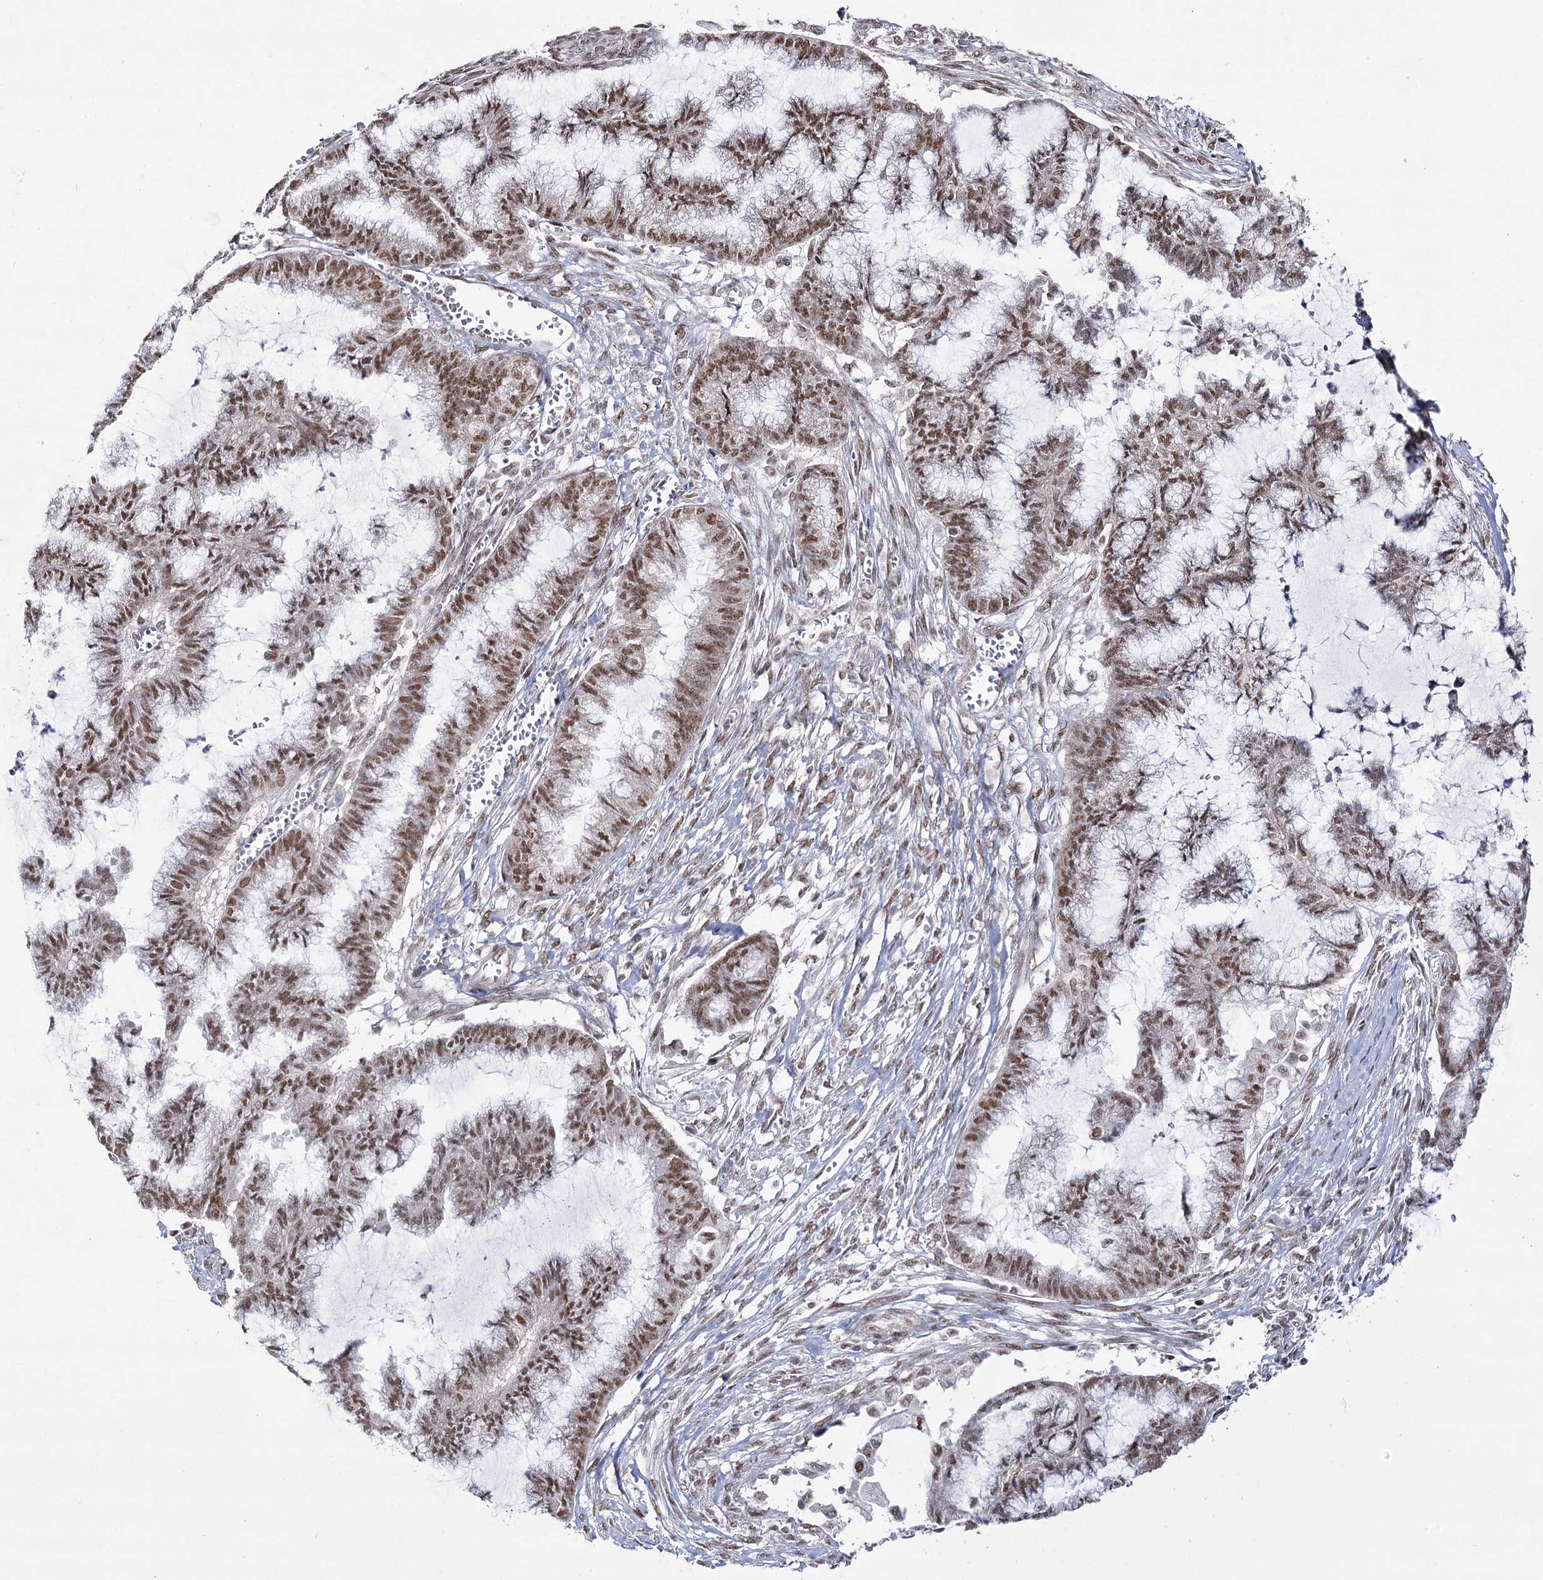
{"staining": {"intensity": "moderate", "quantity": ">75%", "location": "nuclear"}, "tissue": "endometrial cancer", "cell_type": "Tumor cells", "image_type": "cancer", "snomed": [{"axis": "morphology", "description": "Adenocarcinoma, NOS"}, {"axis": "topography", "description": "Endometrium"}], "caption": "Tumor cells exhibit medium levels of moderate nuclear expression in approximately >75% of cells in endometrial cancer (adenocarcinoma).", "gene": "VGLL4", "patient": {"sex": "female", "age": 86}}